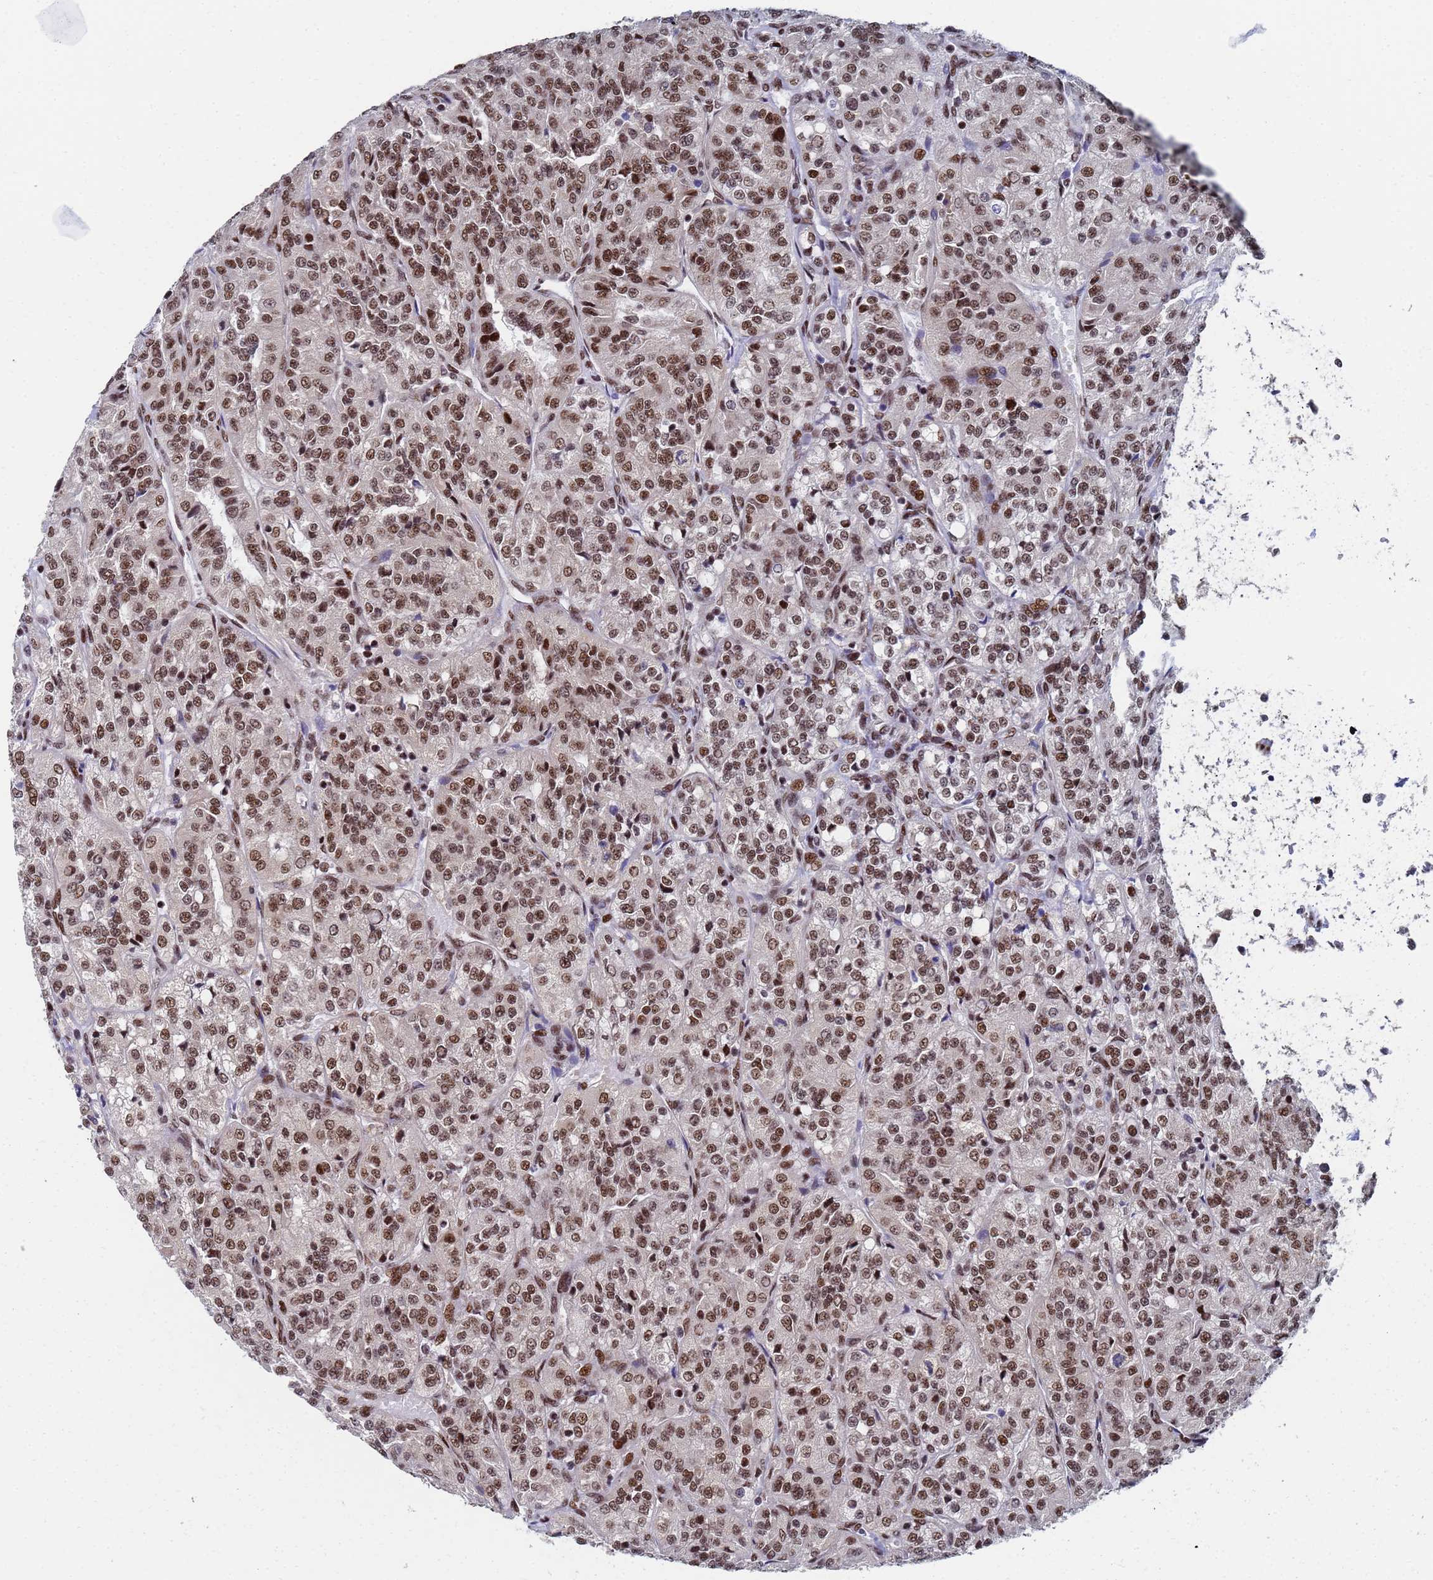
{"staining": {"intensity": "moderate", "quantity": ">75%", "location": "nuclear"}, "tissue": "renal cancer", "cell_type": "Tumor cells", "image_type": "cancer", "snomed": [{"axis": "morphology", "description": "Adenocarcinoma, NOS"}, {"axis": "topography", "description": "Kidney"}], "caption": "Immunohistochemistry (IHC) staining of adenocarcinoma (renal), which demonstrates medium levels of moderate nuclear expression in approximately >75% of tumor cells indicating moderate nuclear protein expression. The staining was performed using DAB (3,3'-diaminobenzidine) (brown) for protein detection and nuclei were counterstained in hematoxylin (blue).", "gene": "AP5Z1", "patient": {"sex": "female", "age": 63}}